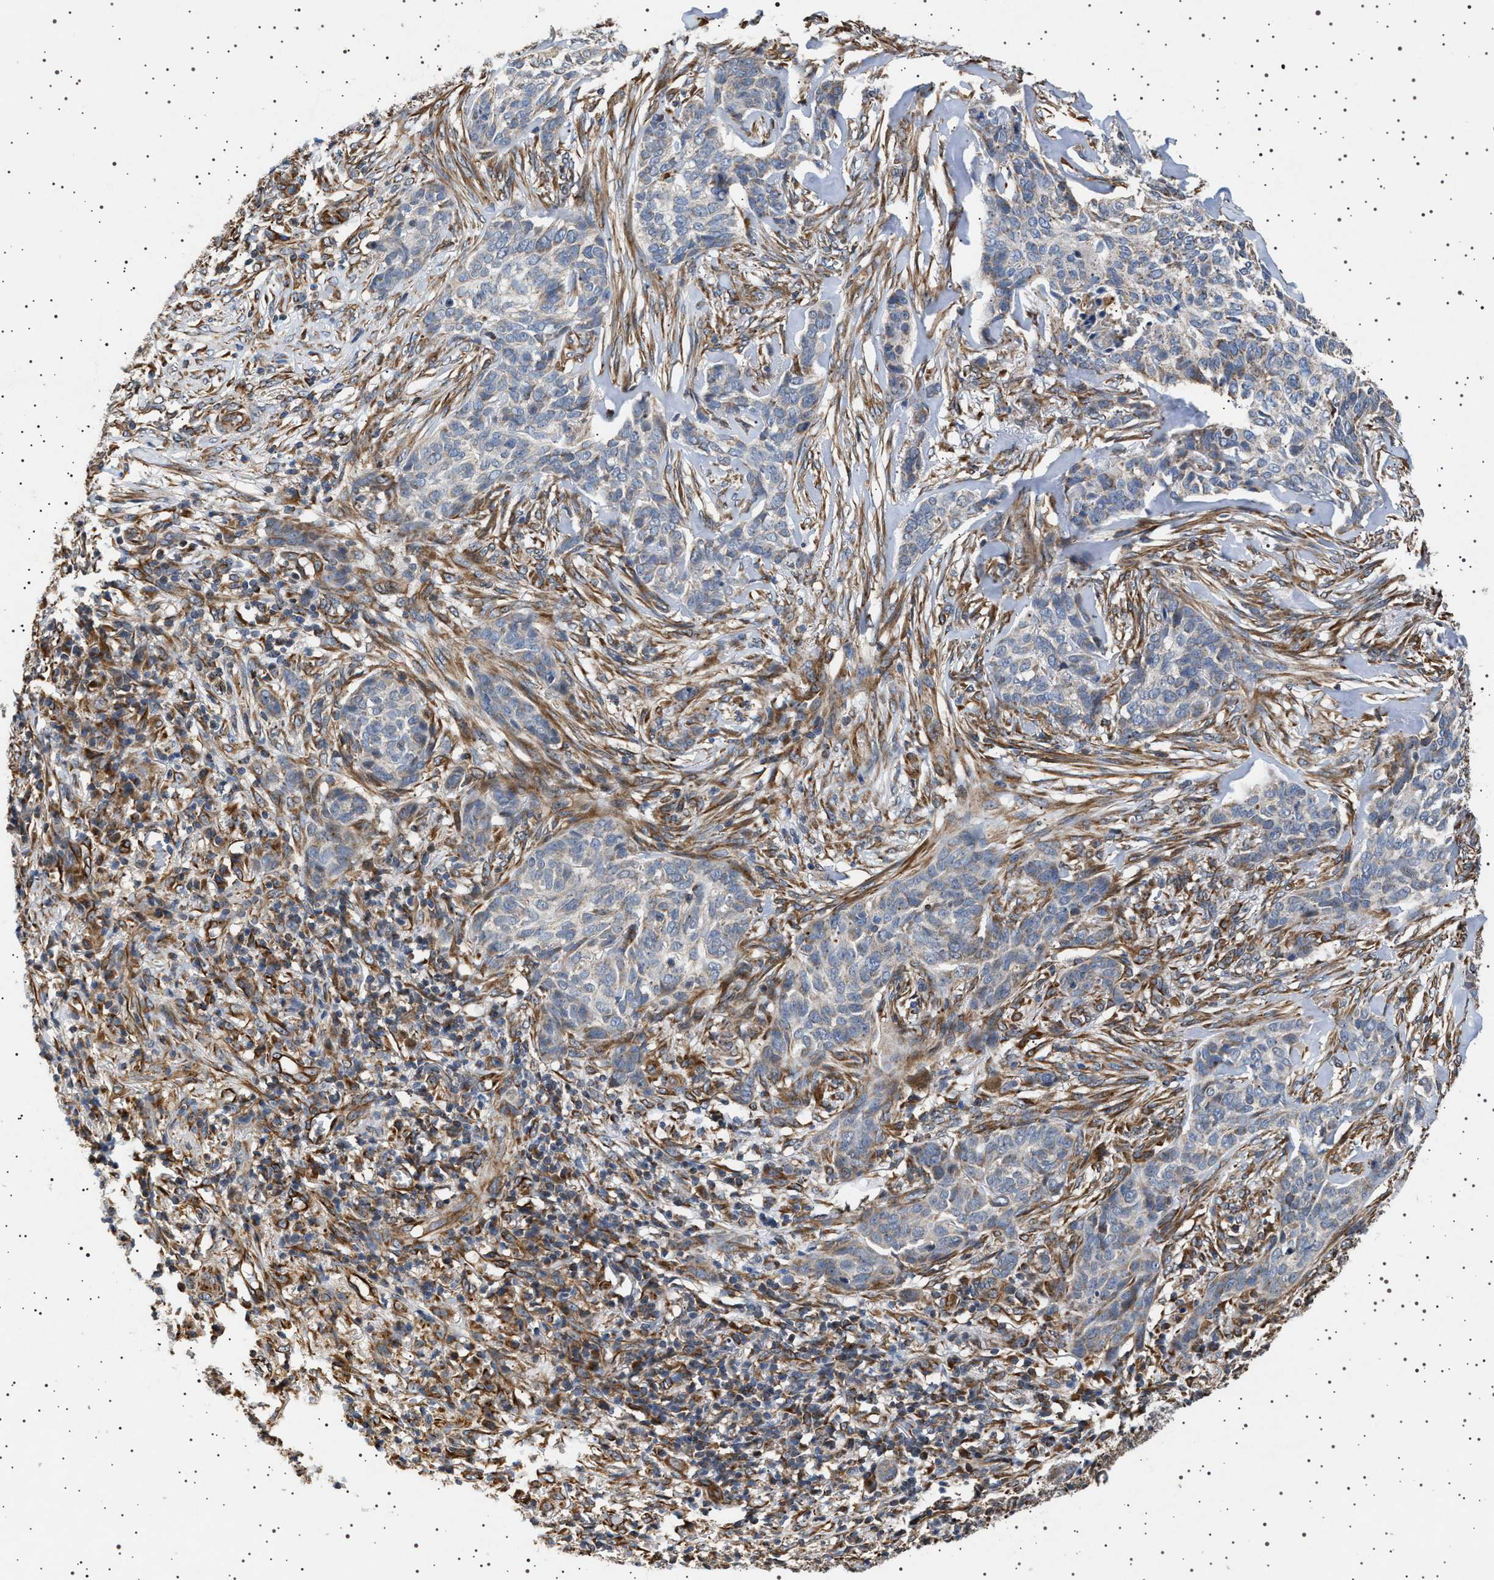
{"staining": {"intensity": "negative", "quantity": "none", "location": "none"}, "tissue": "skin cancer", "cell_type": "Tumor cells", "image_type": "cancer", "snomed": [{"axis": "morphology", "description": "Basal cell carcinoma"}, {"axis": "topography", "description": "Skin"}], "caption": "An image of human skin cancer is negative for staining in tumor cells. (IHC, brightfield microscopy, high magnification).", "gene": "TRUB2", "patient": {"sex": "male", "age": 85}}